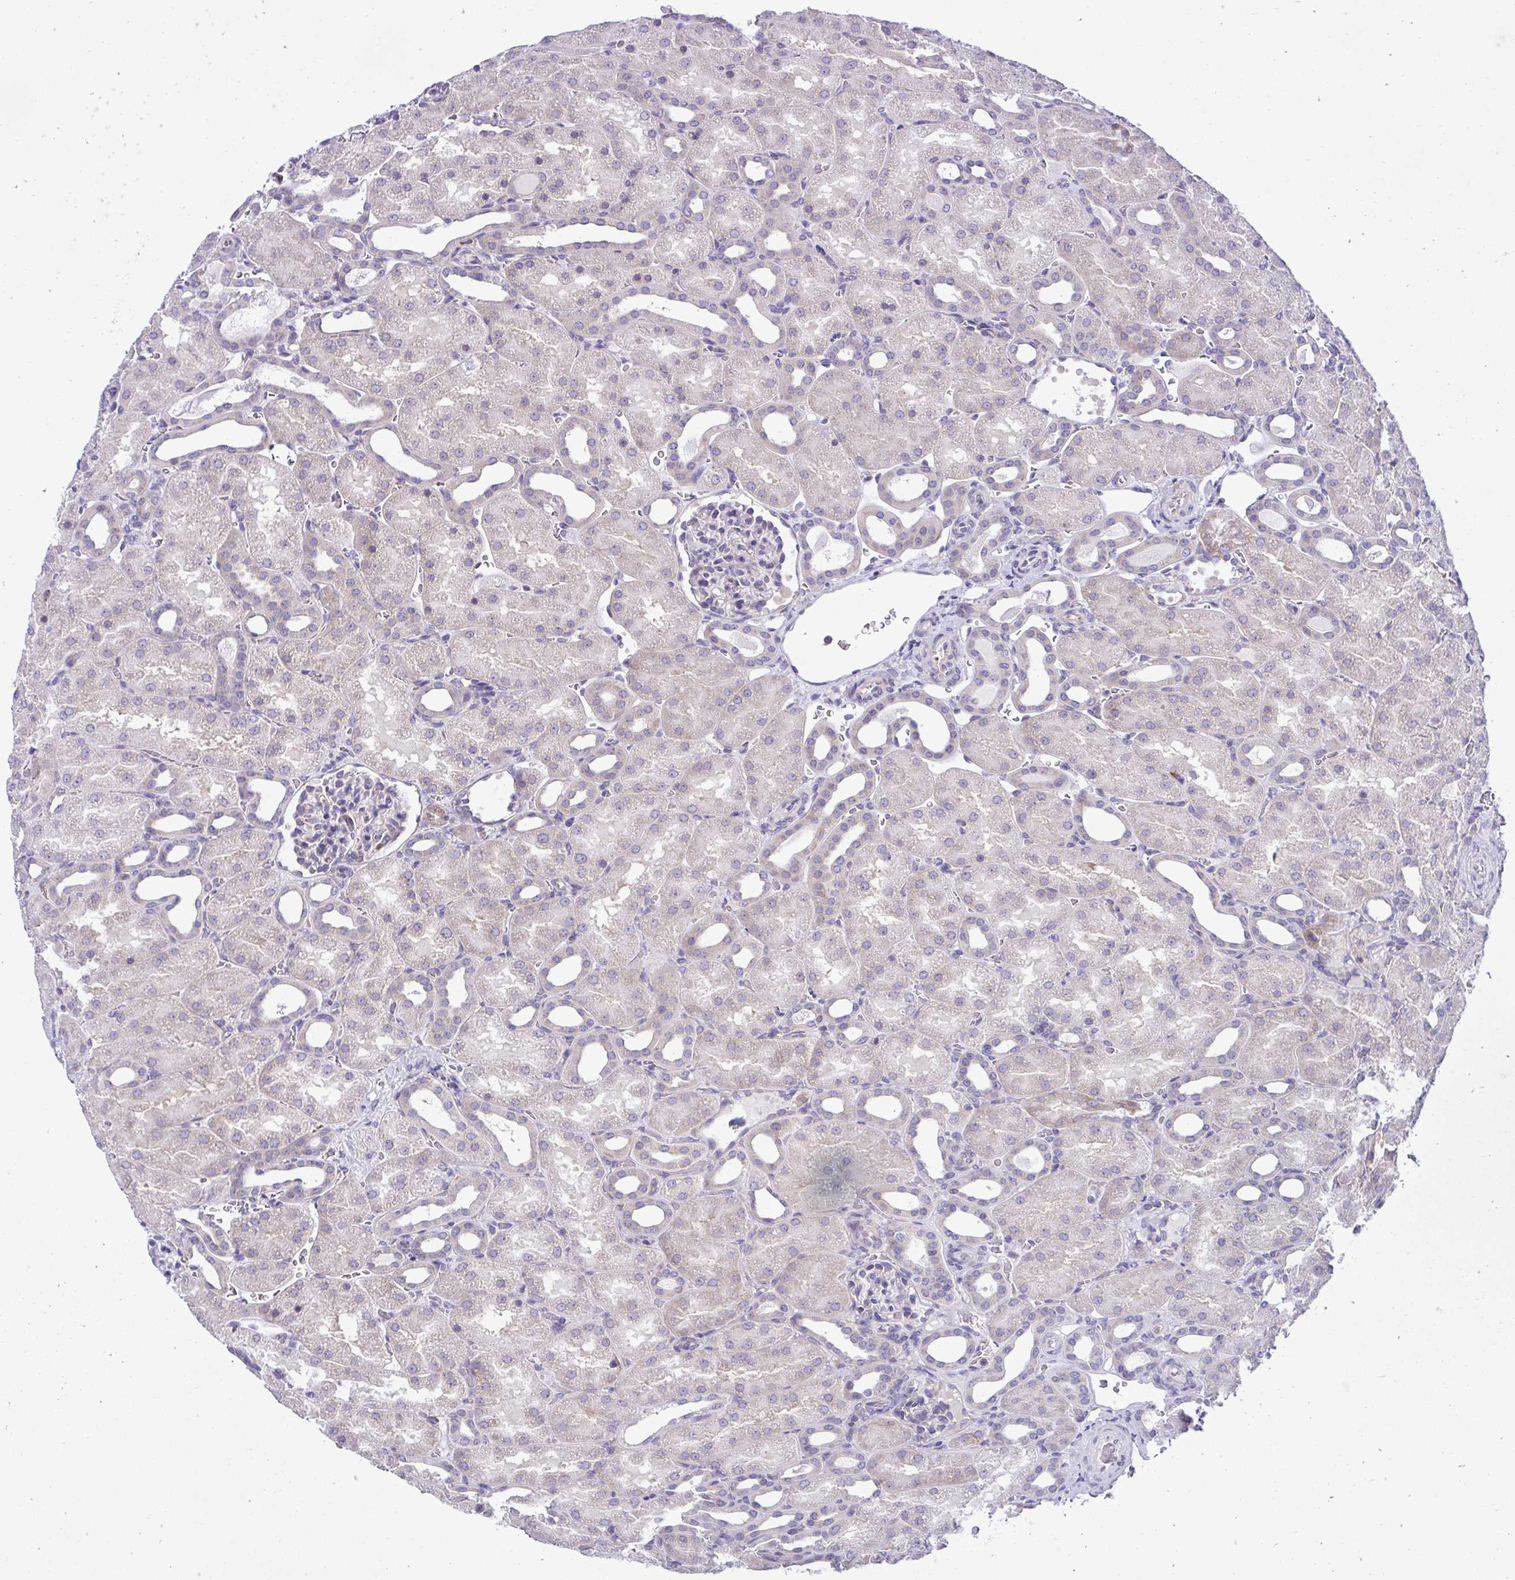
{"staining": {"intensity": "moderate", "quantity": "<25%", "location": "cytoplasmic/membranous"}, "tissue": "kidney", "cell_type": "Cells in glomeruli", "image_type": "normal", "snomed": [{"axis": "morphology", "description": "Normal tissue, NOS"}, {"axis": "topography", "description": "Kidney"}], "caption": "A low amount of moderate cytoplasmic/membranous positivity is present in about <25% of cells in glomeruli in normal kidney. (DAB (3,3'-diaminobenzidine) IHC with brightfield microscopy, high magnification).", "gene": "RPL7", "patient": {"sex": "male", "age": 2}}